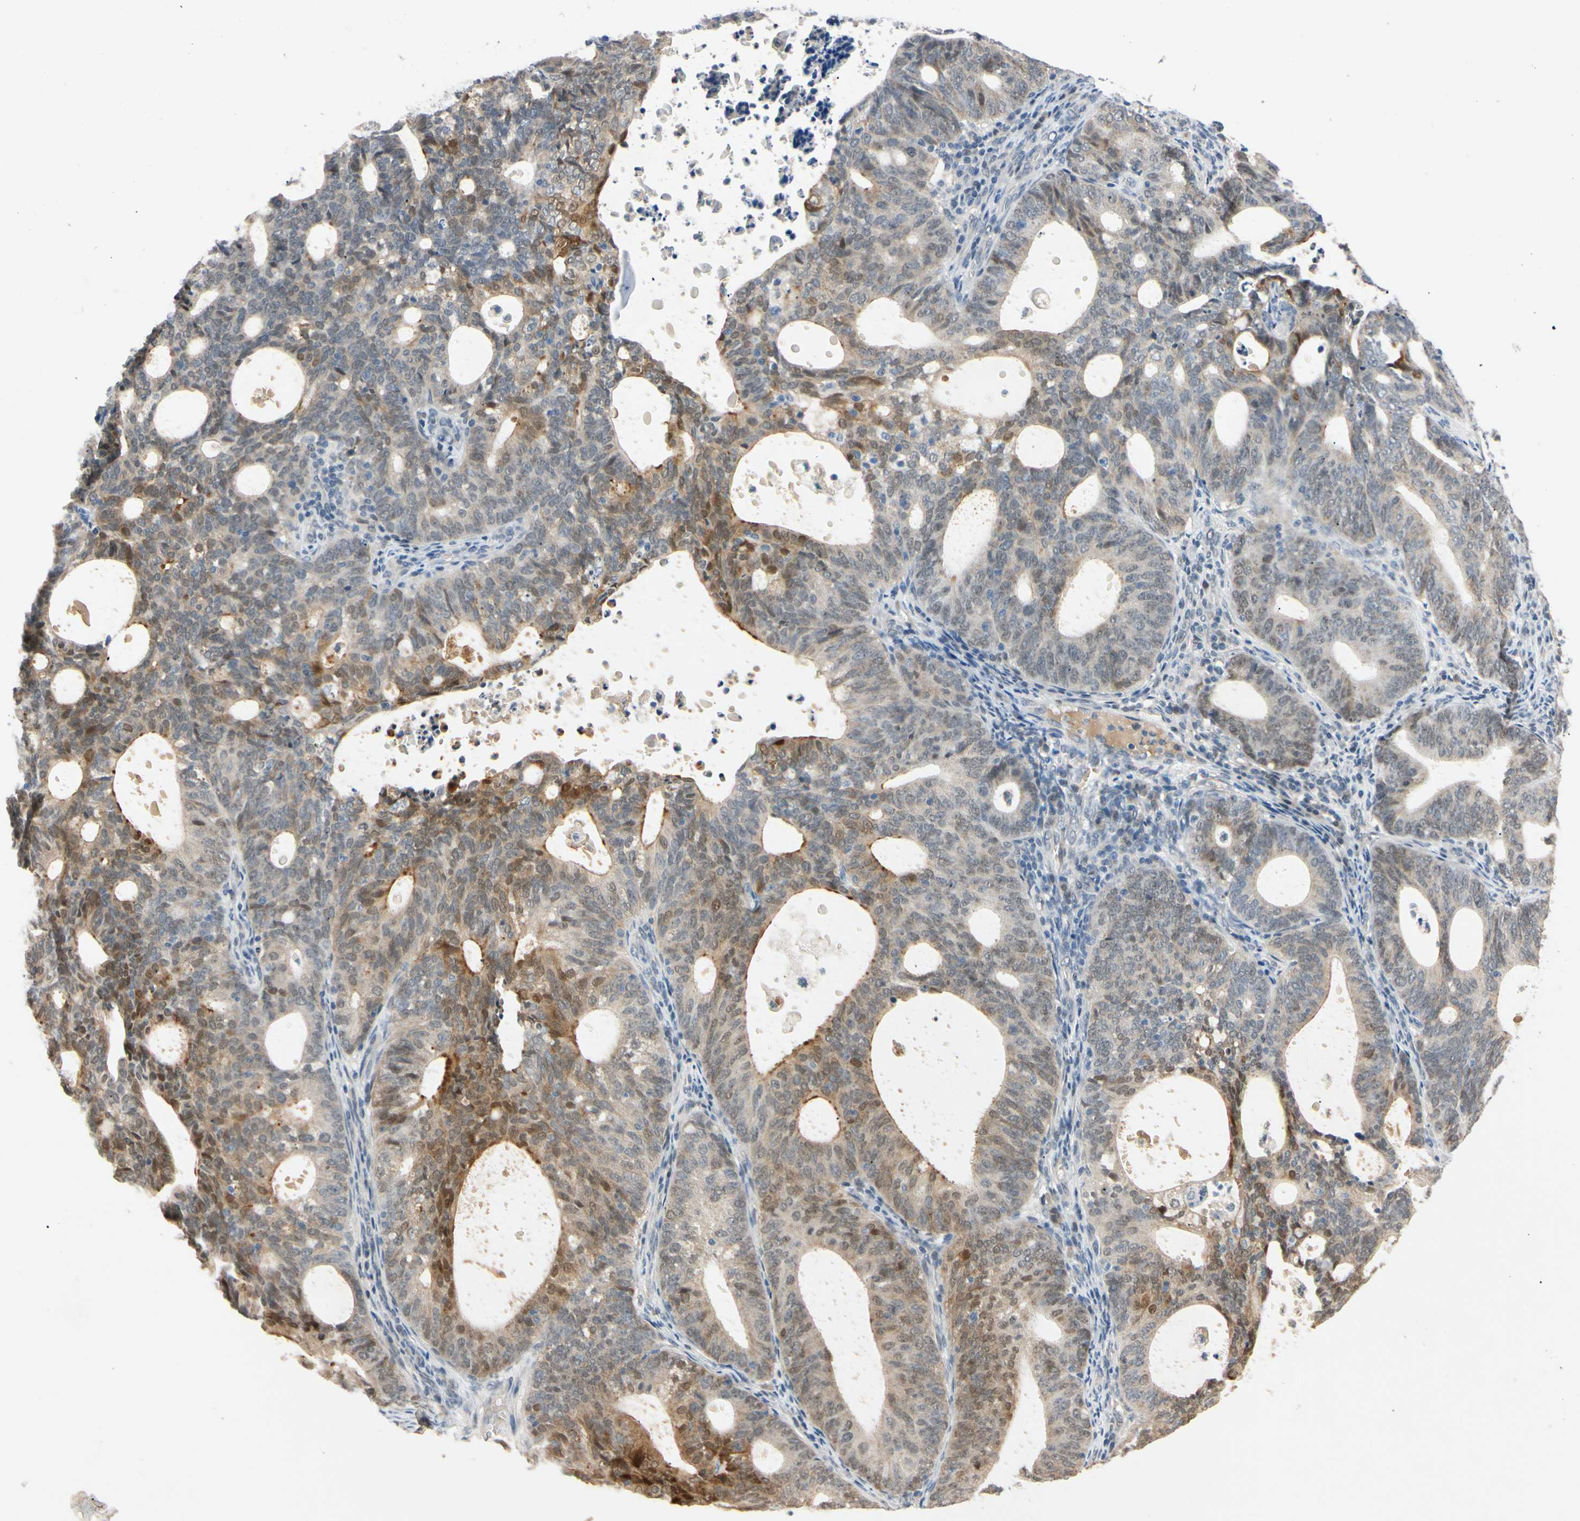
{"staining": {"intensity": "weak", "quantity": "<25%", "location": "cytoplasmic/membranous"}, "tissue": "endometrial cancer", "cell_type": "Tumor cells", "image_type": "cancer", "snomed": [{"axis": "morphology", "description": "Adenocarcinoma, NOS"}, {"axis": "topography", "description": "Uterus"}], "caption": "Tumor cells show no significant positivity in adenocarcinoma (endometrial).", "gene": "RIOX2", "patient": {"sex": "female", "age": 83}}